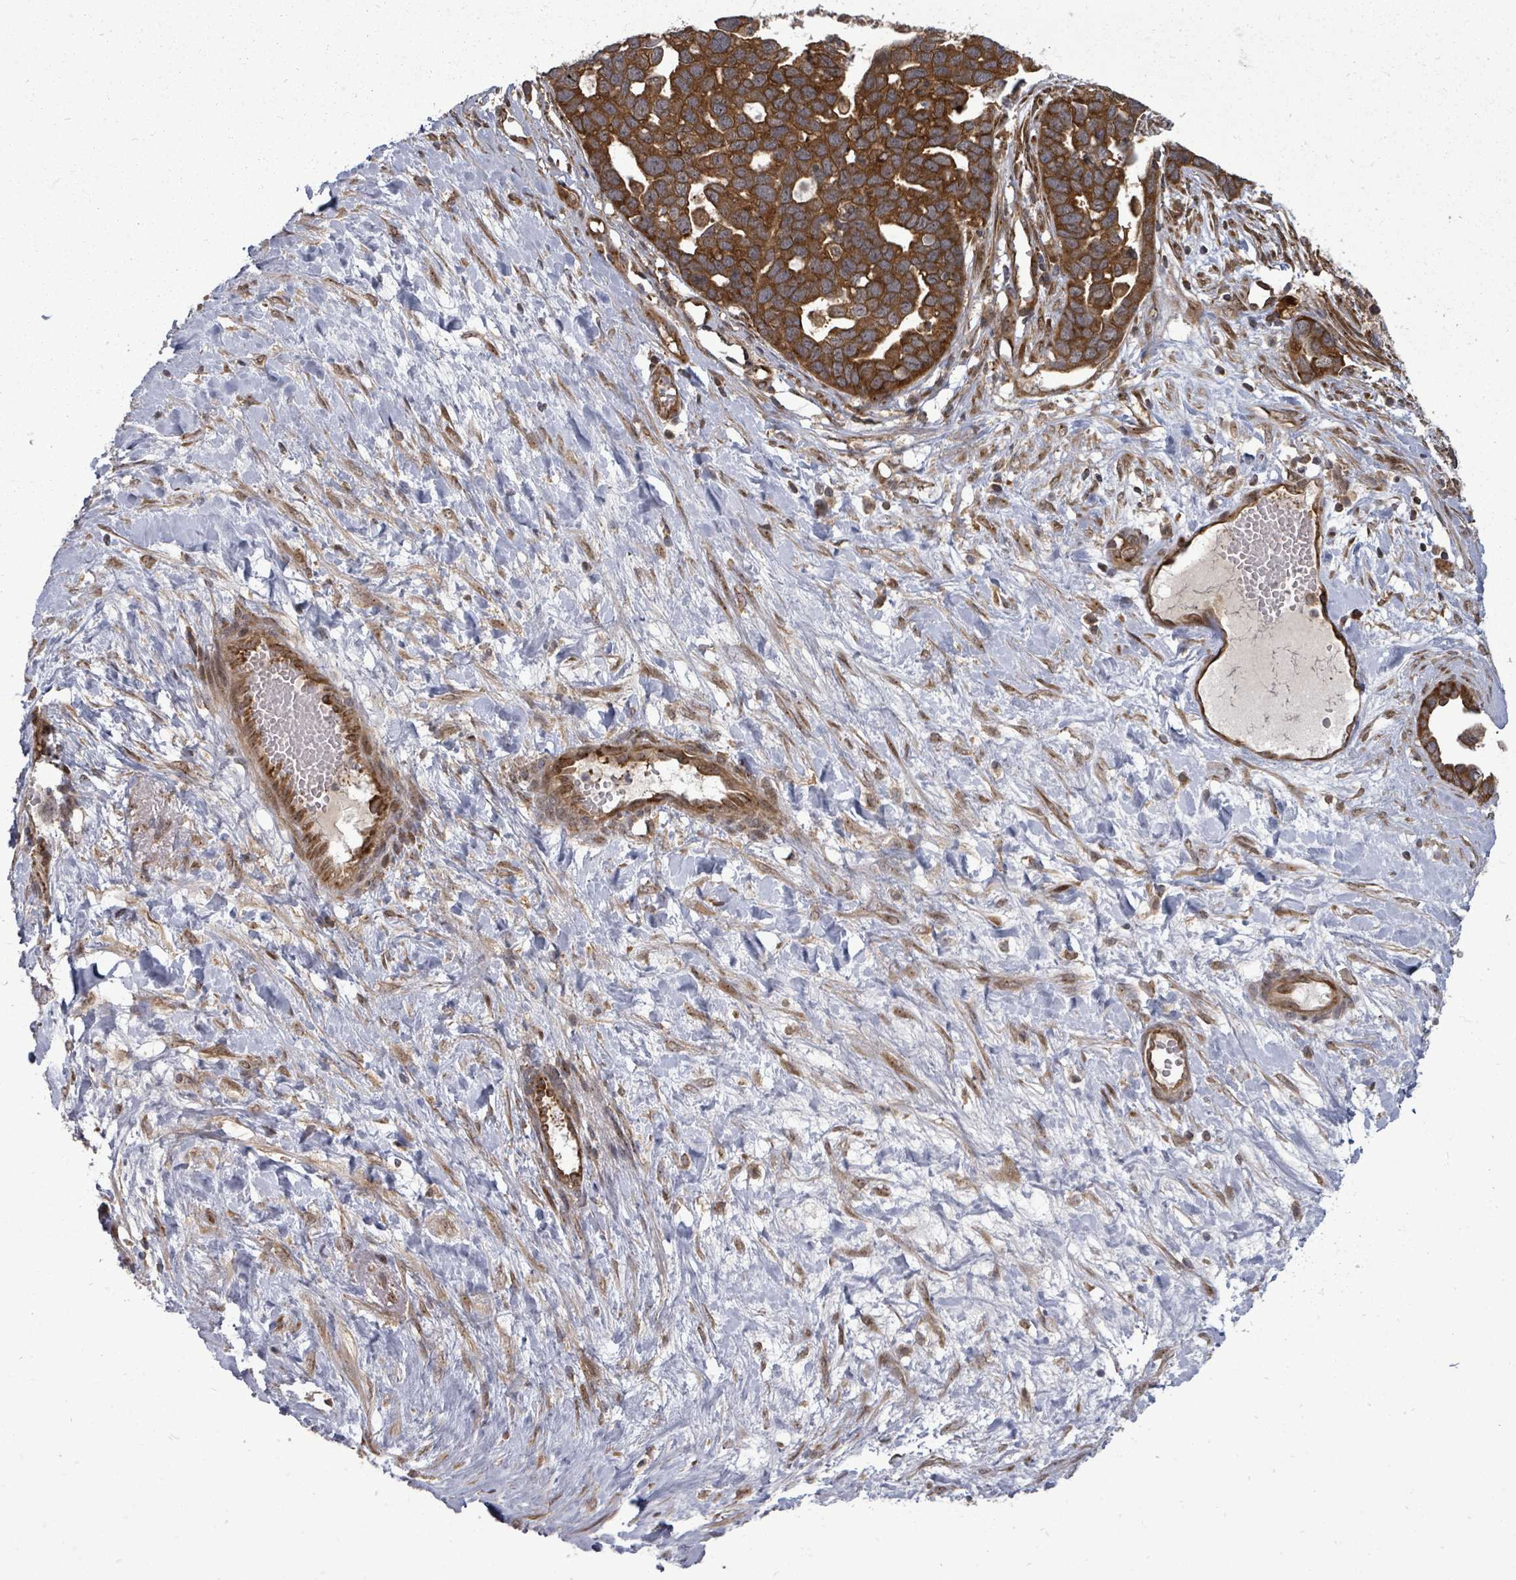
{"staining": {"intensity": "strong", "quantity": ">75%", "location": "cytoplasmic/membranous"}, "tissue": "ovarian cancer", "cell_type": "Tumor cells", "image_type": "cancer", "snomed": [{"axis": "morphology", "description": "Cystadenocarcinoma, serous, NOS"}, {"axis": "topography", "description": "Ovary"}], "caption": "DAB immunohistochemical staining of human ovarian serous cystadenocarcinoma demonstrates strong cytoplasmic/membranous protein expression in approximately >75% of tumor cells.", "gene": "EIF3C", "patient": {"sex": "female", "age": 54}}